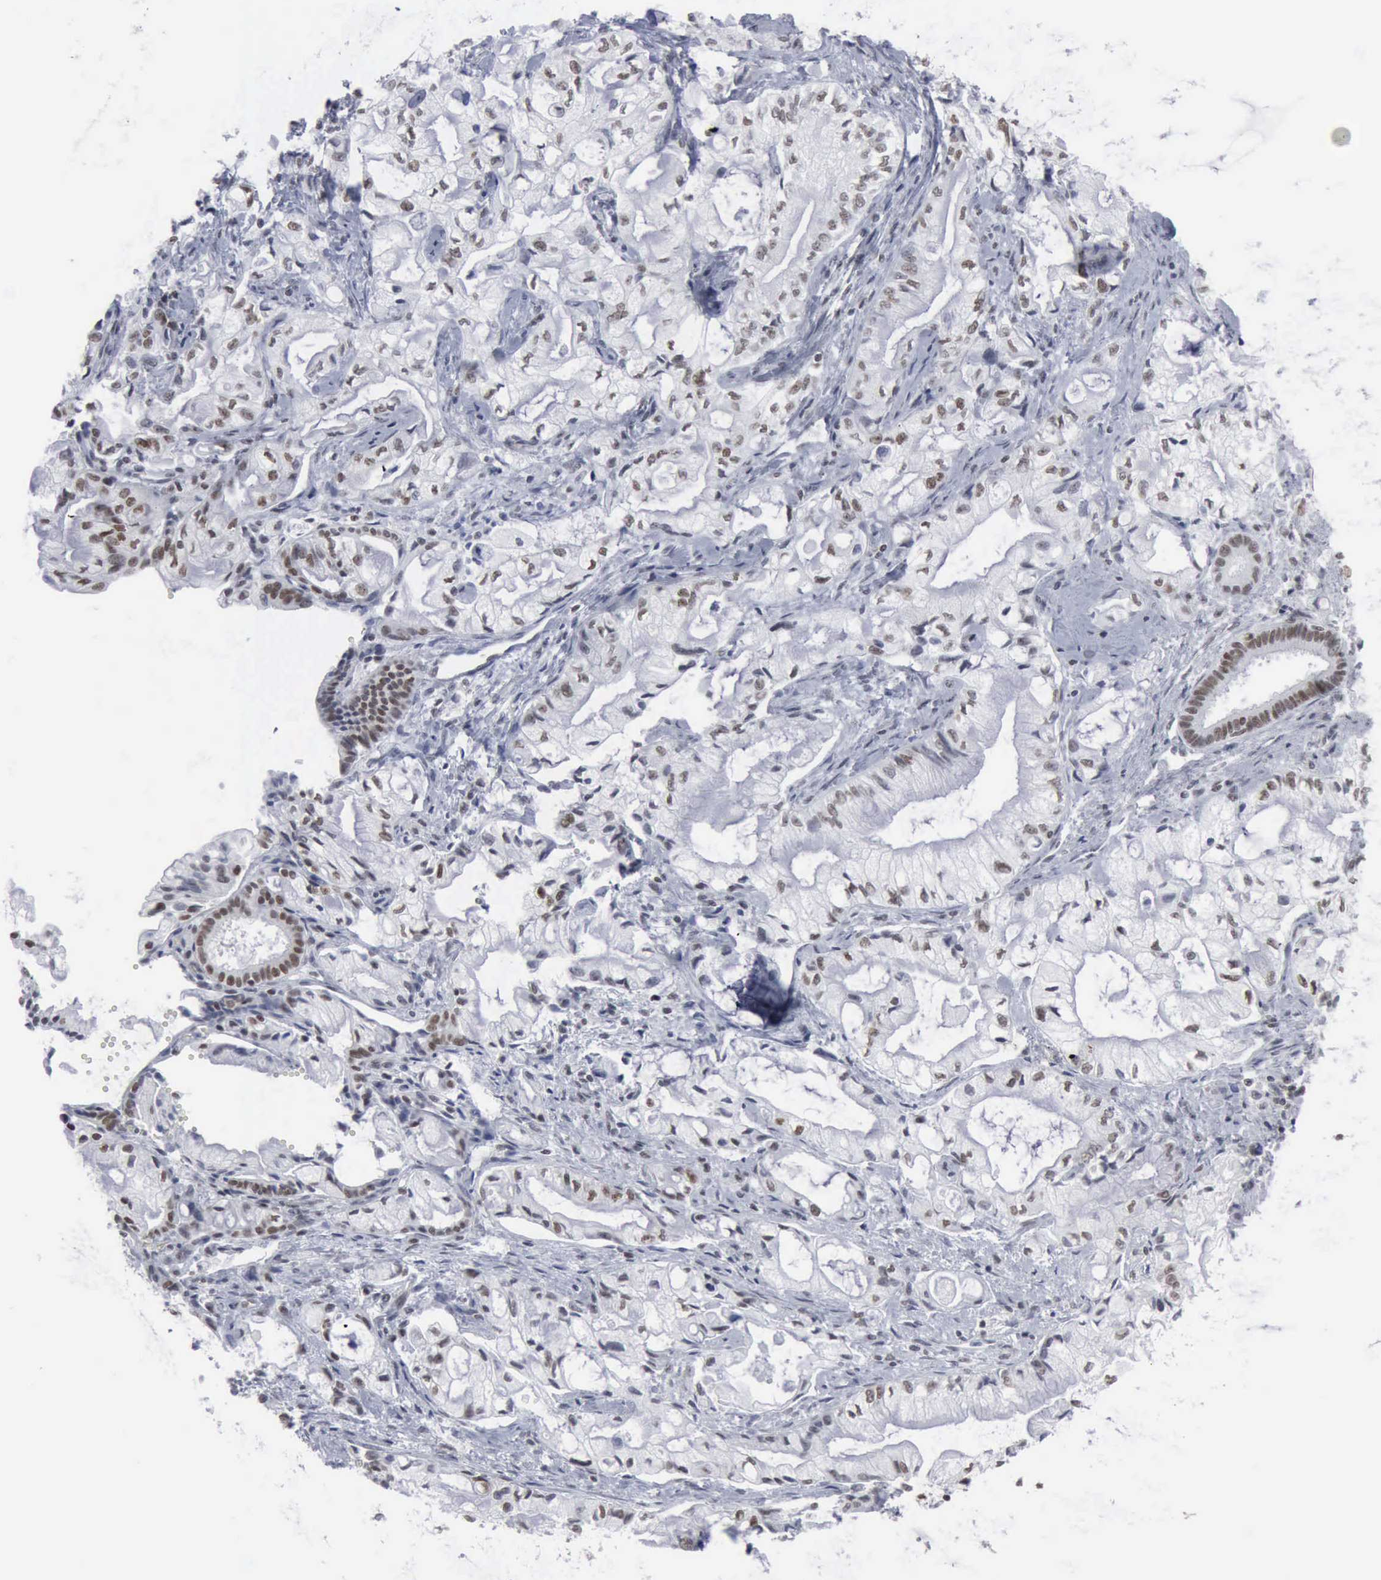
{"staining": {"intensity": "moderate", "quantity": ">75%", "location": "nuclear"}, "tissue": "pancreatic cancer", "cell_type": "Tumor cells", "image_type": "cancer", "snomed": [{"axis": "morphology", "description": "Adenocarcinoma, NOS"}, {"axis": "topography", "description": "Pancreas"}], "caption": "IHC staining of adenocarcinoma (pancreatic), which demonstrates medium levels of moderate nuclear staining in about >75% of tumor cells indicating moderate nuclear protein staining. The staining was performed using DAB (3,3'-diaminobenzidine) (brown) for protein detection and nuclei were counterstained in hematoxylin (blue).", "gene": "XPA", "patient": {"sex": "male", "age": 79}}